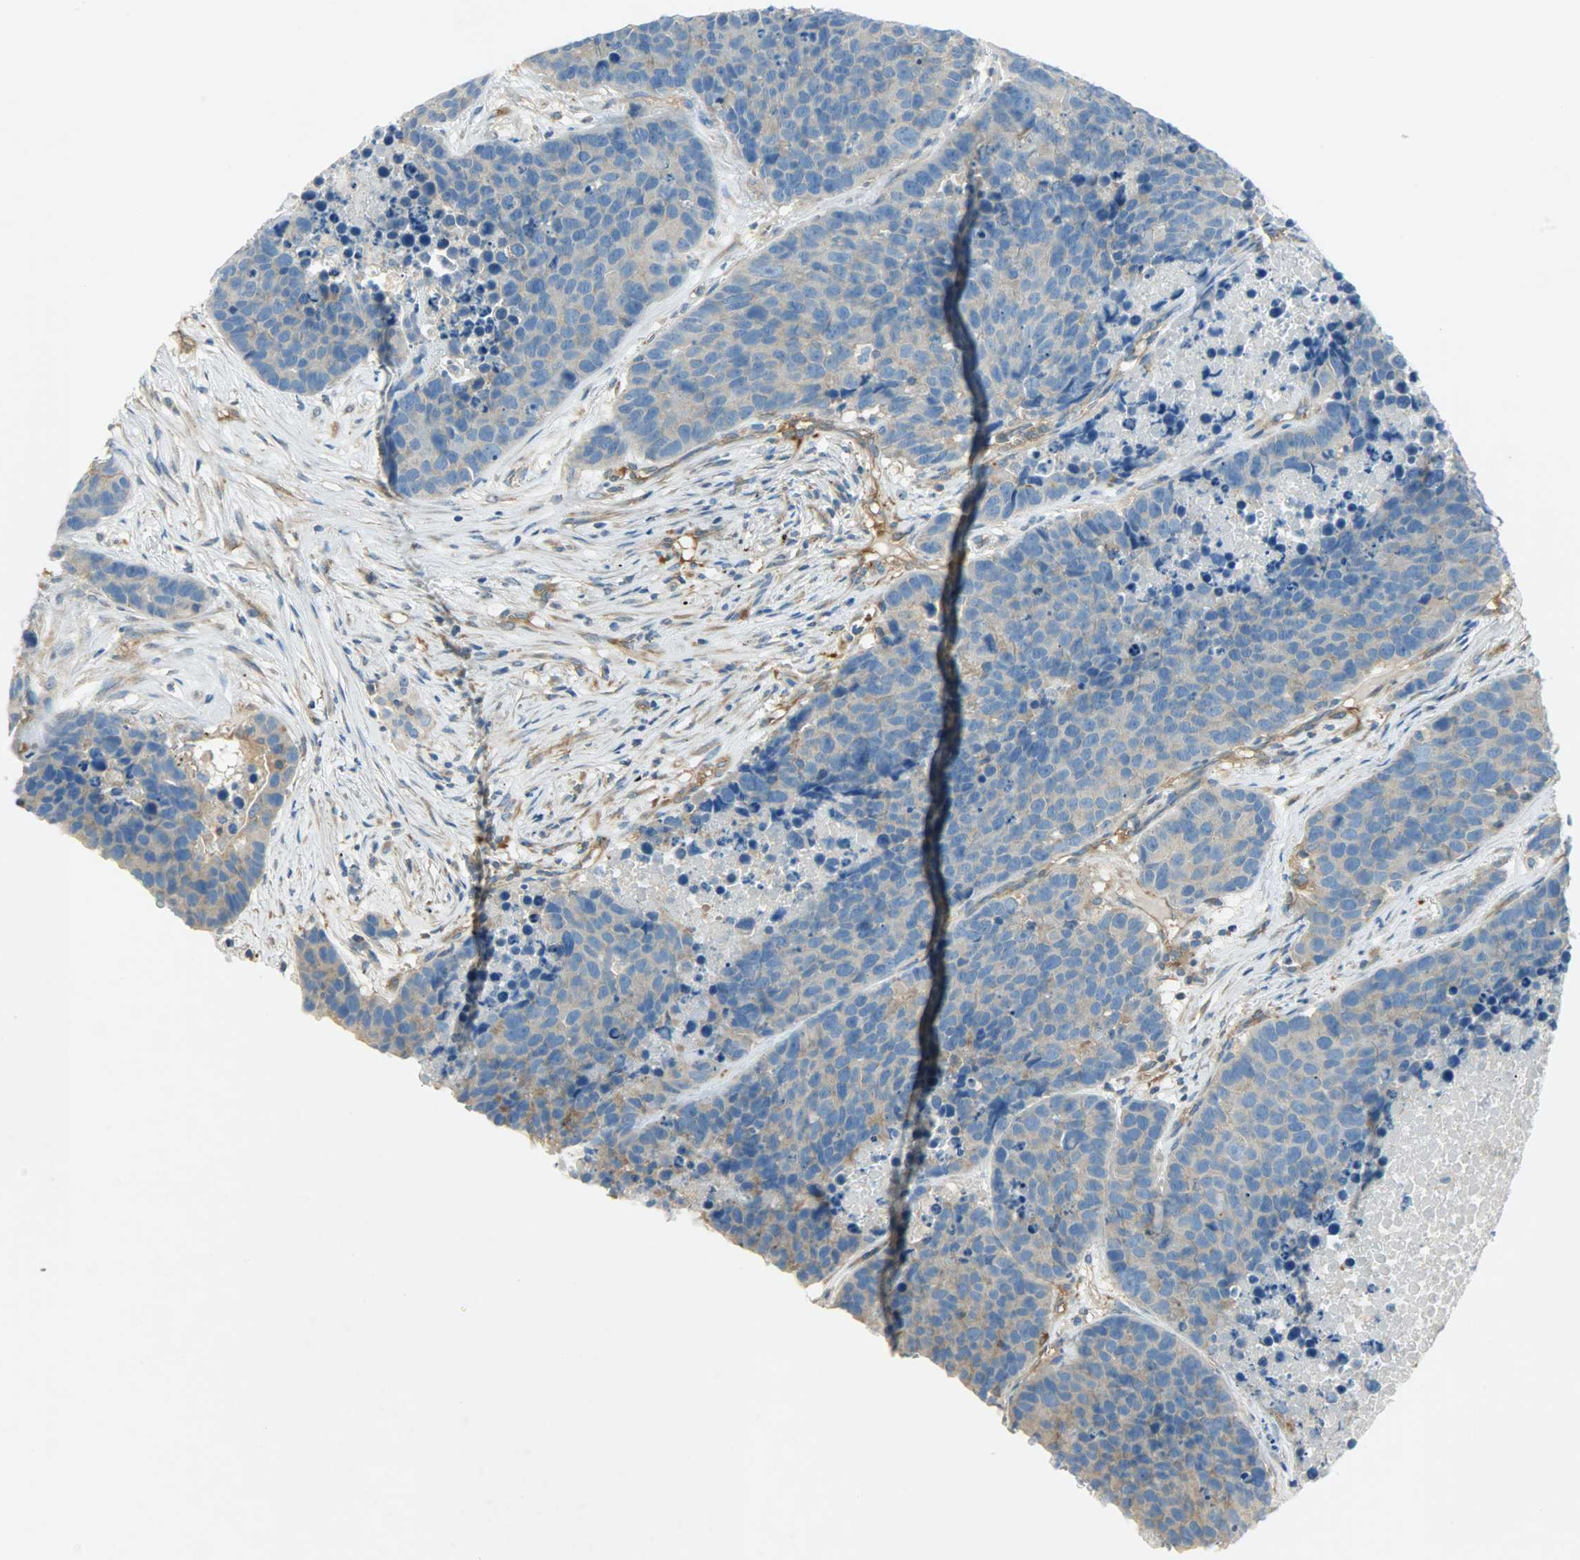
{"staining": {"intensity": "weak", "quantity": ">75%", "location": "cytoplasmic/membranous"}, "tissue": "carcinoid", "cell_type": "Tumor cells", "image_type": "cancer", "snomed": [{"axis": "morphology", "description": "Carcinoid, malignant, NOS"}, {"axis": "topography", "description": "Lung"}], "caption": "DAB (3,3'-diaminobenzidine) immunohistochemical staining of carcinoid (malignant) demonstrates weak cytoplasmic/membranous protein staining in approximately >75% of tumor cells. Using DAB (brown) and hematoxylin (blue) stains, captured at high magnification using brightfield microscopy.", "gene": "TSC22D2", "patient": {"sex": "male", "age": 60}}